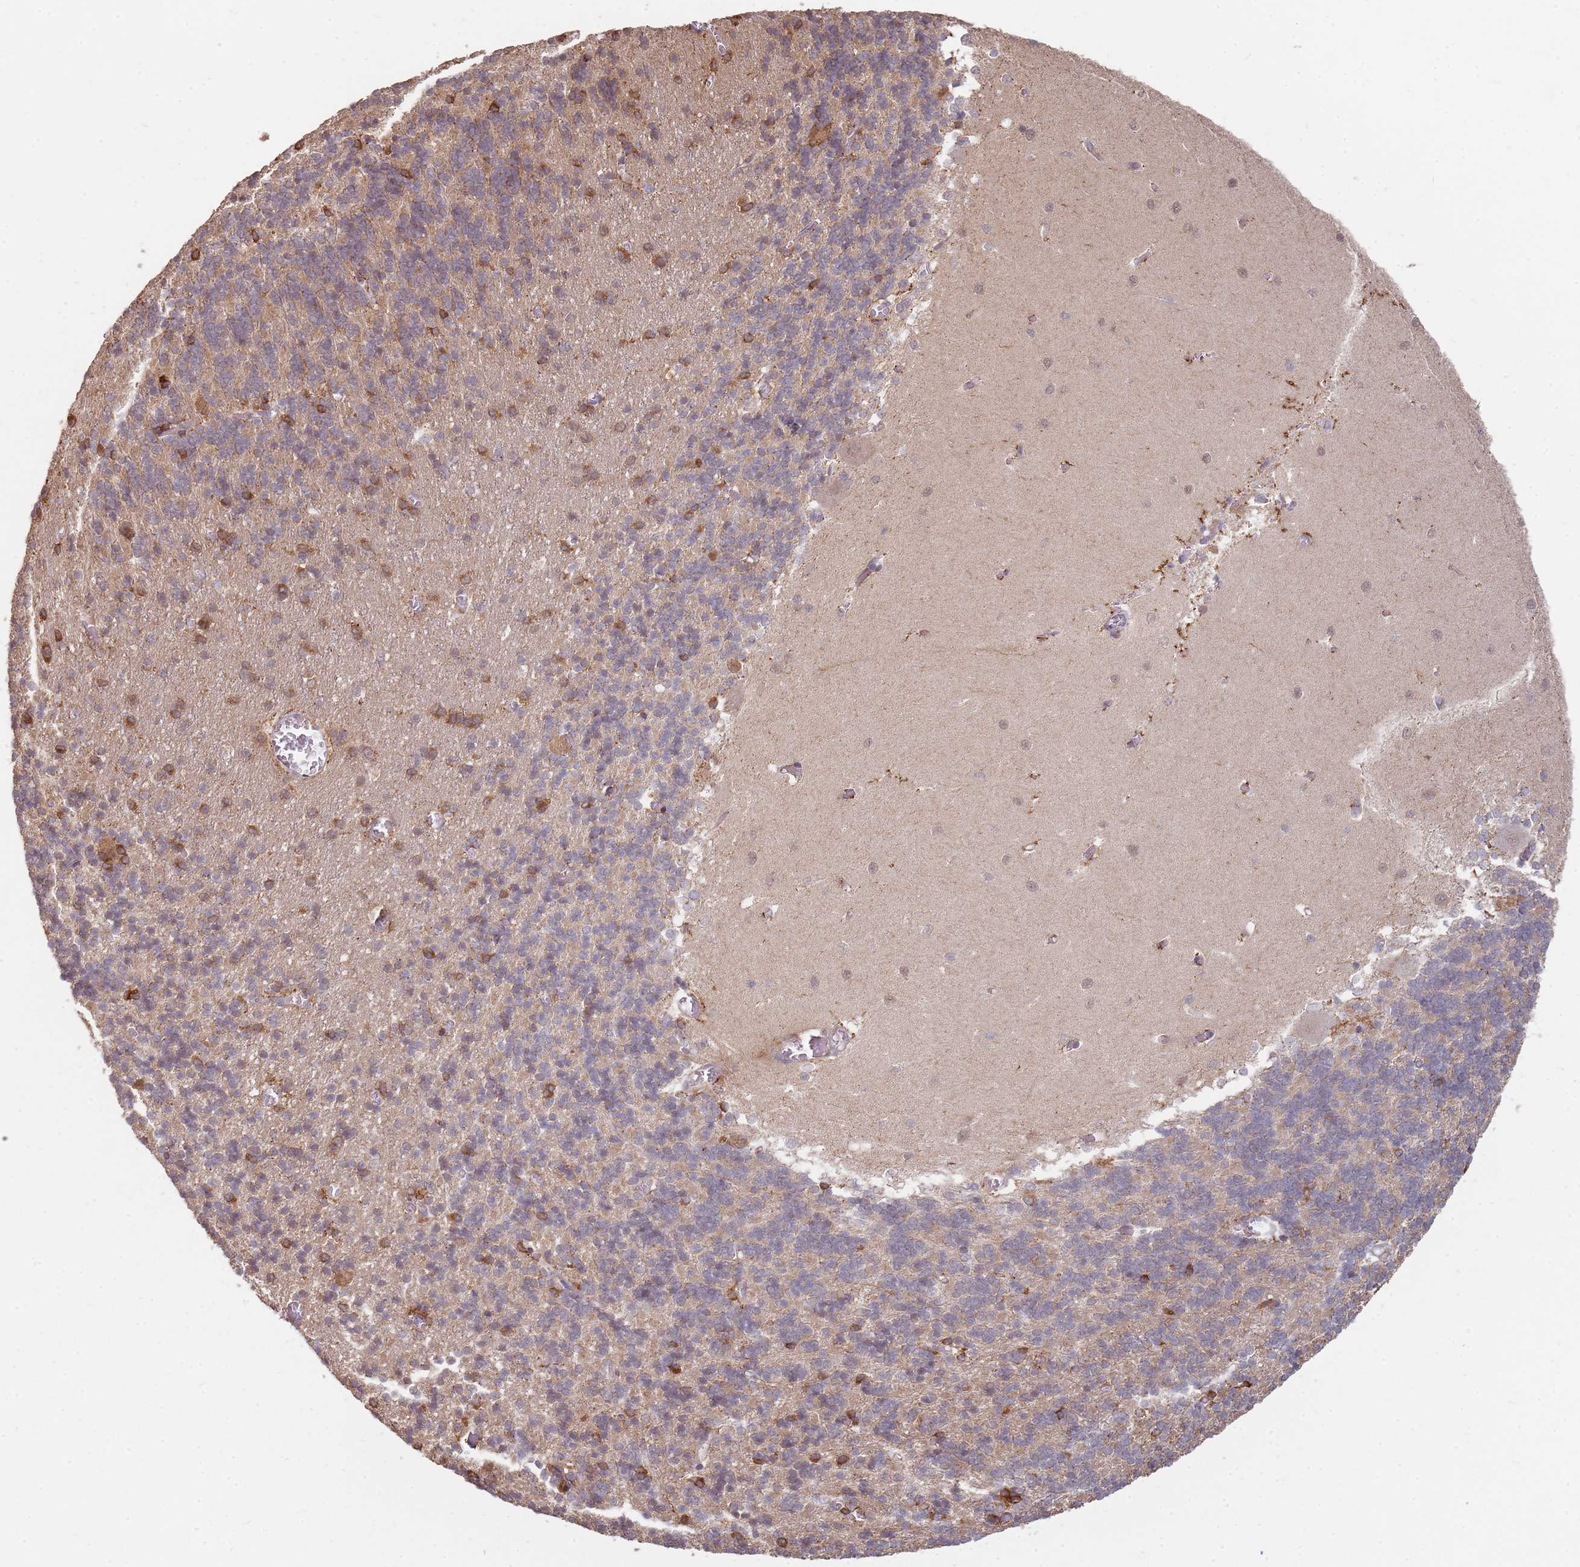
{"staining": {"intensity": "weak", "quantity": "25%-75%", "location": "cytoplasmic/membranous"}, "tissue": "cerebellum", "cell_type": "Cells in granular layer", "image_type": "normal", "snomed": [{"axis": "morphology", "description": "Normal tissue, NOS"}, {"axis": "topography", "description": "Cerebellum"}], "caption": "Cells in granular layer demonstrate low levels of weak cytoplasmic/membranous staining in about 25%-75% of cells in benign cerebellum.", "gene": "MPEG1", "patient": {"sex": "male", "age": 37}}